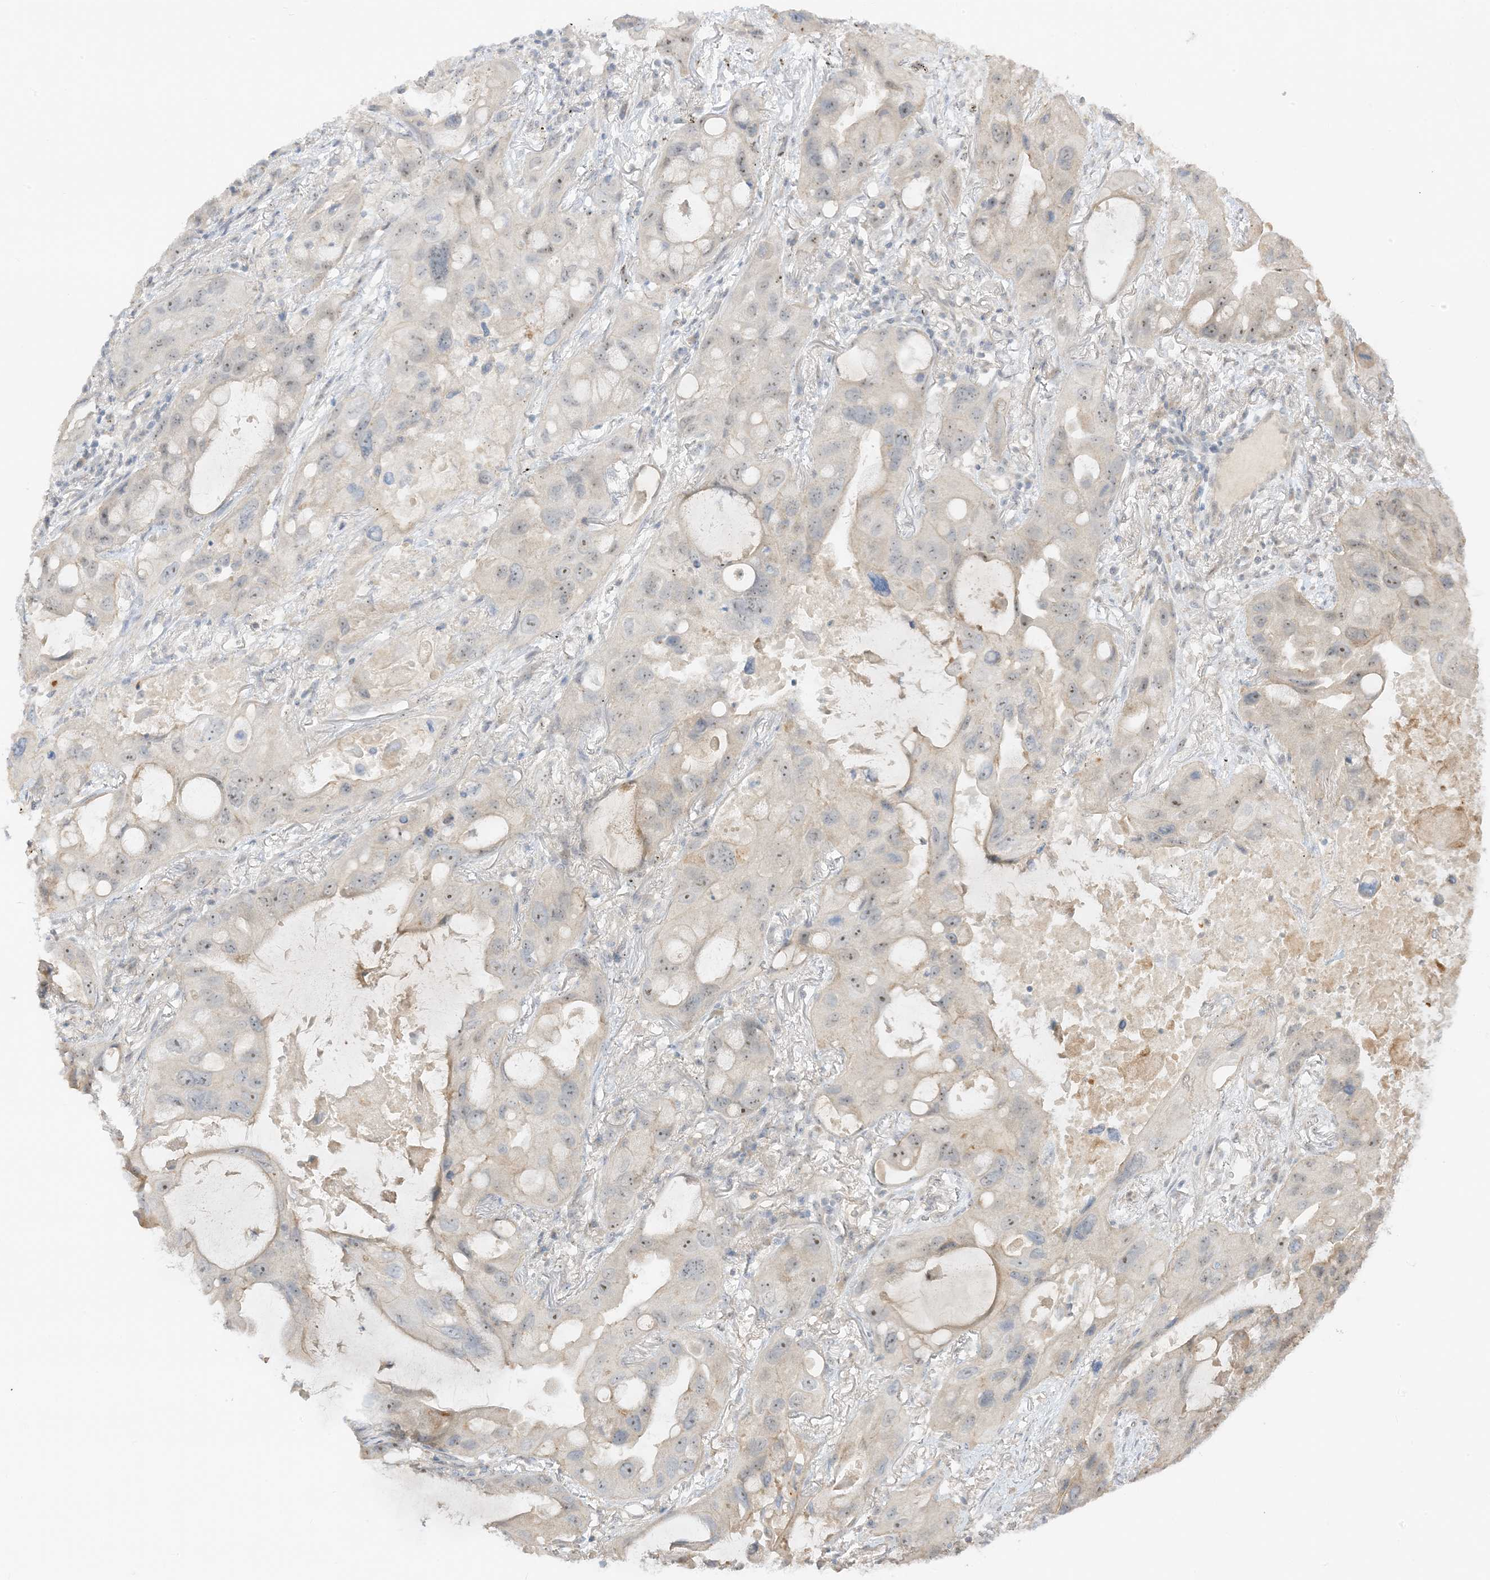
{"staining": {"intensity": "moderate", "quantity": "25%-75%", "location": "nuclear"}, "tissue": "lung cancer", "cell_type": "Tumor cells", "image_type": "cancer", "snomed": [{"axis": "morphology", "description": "Squamous cell carcinoma, NOS"}, {"axis": "topography", "description": "Lung"}], "caption": "Tumor cells demonstrate moderate nuclear staining in about 25%-75% of cells in squamous cell carcinoma (lung).", "gene": "ETAA1", "patient": {"sex": "female", "age": 73}}